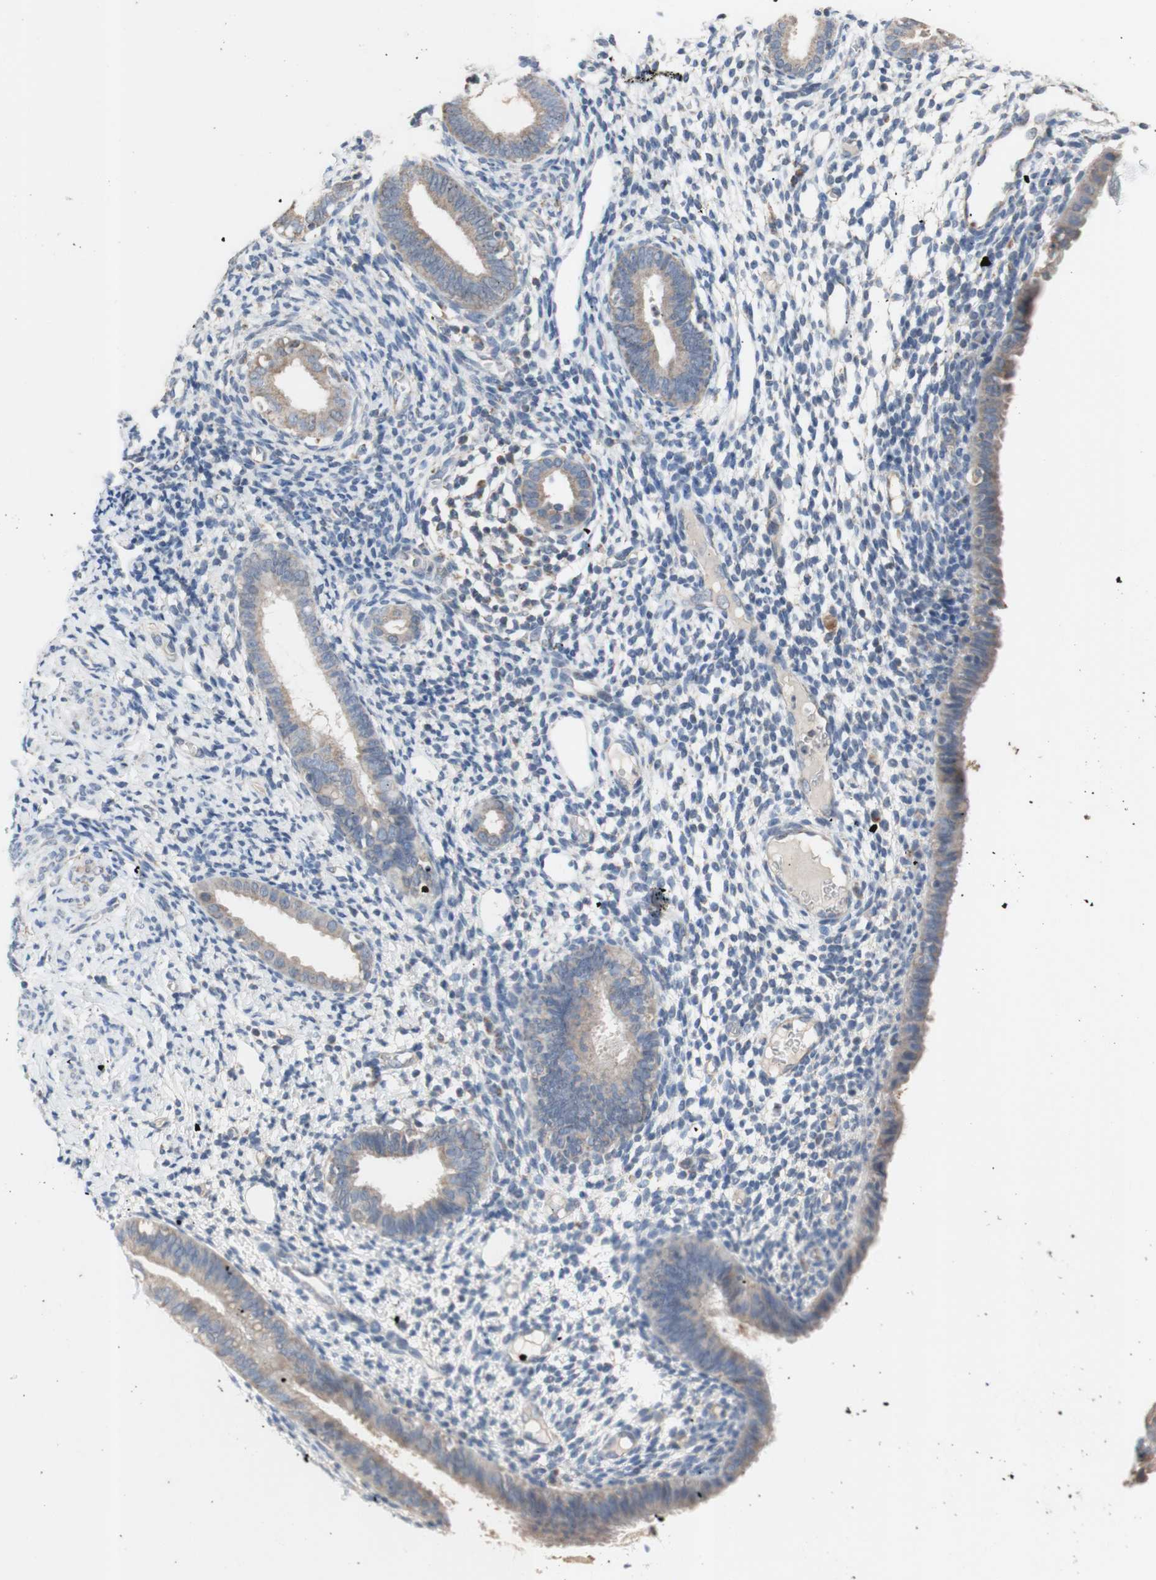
{"staining": {"intensity": "weak", "quantity": "25%-75%", "location": "cytoplasmic/membranous"}, "tissue": "endometrium", "cell_type": "Cells in endometrial stroma", "image_type": "normal", "snomed": [{"axis": "morphology", "description": "Normal tissue, NOS"}, {"axis": "topography", "description": "Endometrium"}], "caption": "Protein staining demonstrates weak cytoplasmic/membranous expression in approximately 25%-75% of cells in endometrial stroma in benign endometrium. The staining was performed using DAB, with brown indicating positive protein expression. Nuclei are stained blue with hematoxylin.", "gene": "PTGIS", "patient": {"sex": "female", "age": 61}}